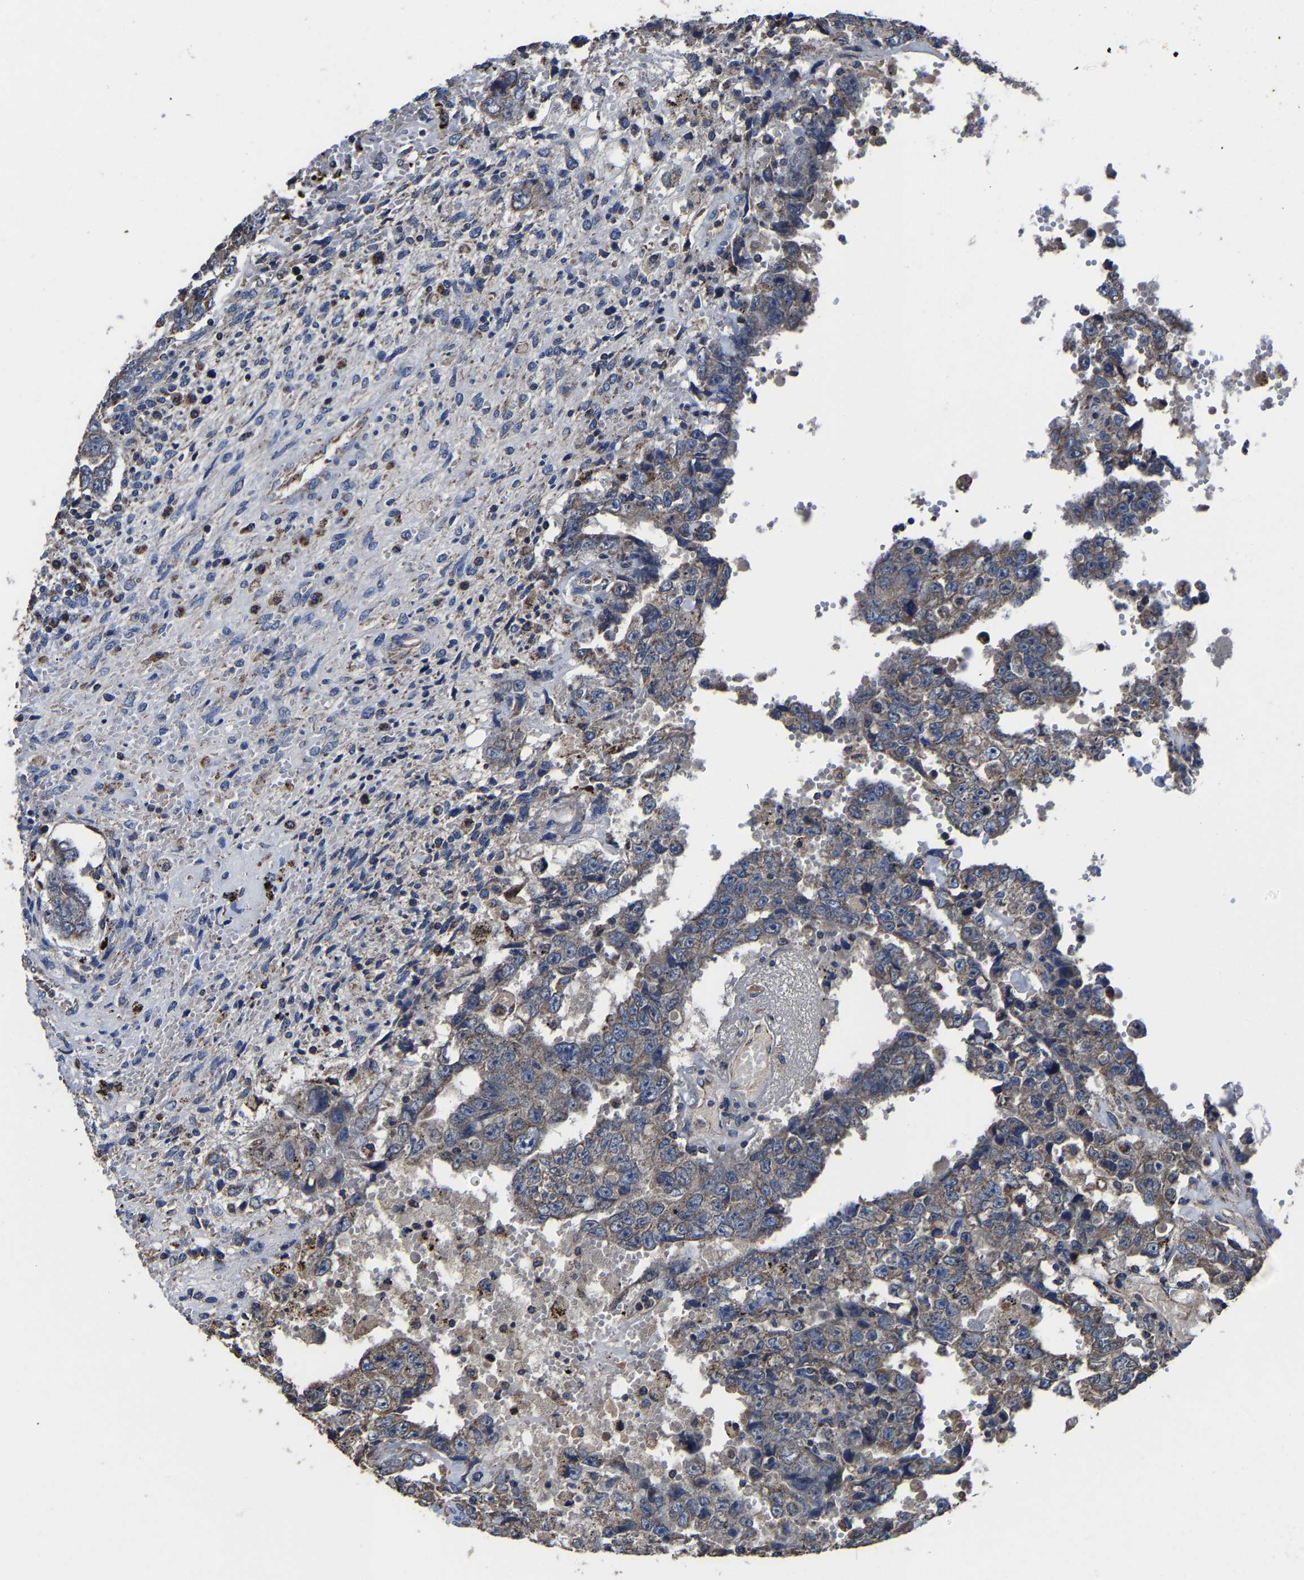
{"staining": {"intensity": "weak", "quantity": "<25%", "location": "cytoplasmic/membranous"}, "tissue": "testis cancer", "cell_type": "Tumor cells", "image_type": "cancer", "snomed": [{"axis": "morphology", "description": "Carcinoma, Embryonal, NOS"}, {"axis": "topography", "description": "Testis"}], "caption": "Immunohistochemistry image of embryonal carcinoma (testis) stained for a protein (brown), which shows no staining in tumor cells.", "gene": "ZCCHC7", "patient": {"sex": "male", "age": 26}}